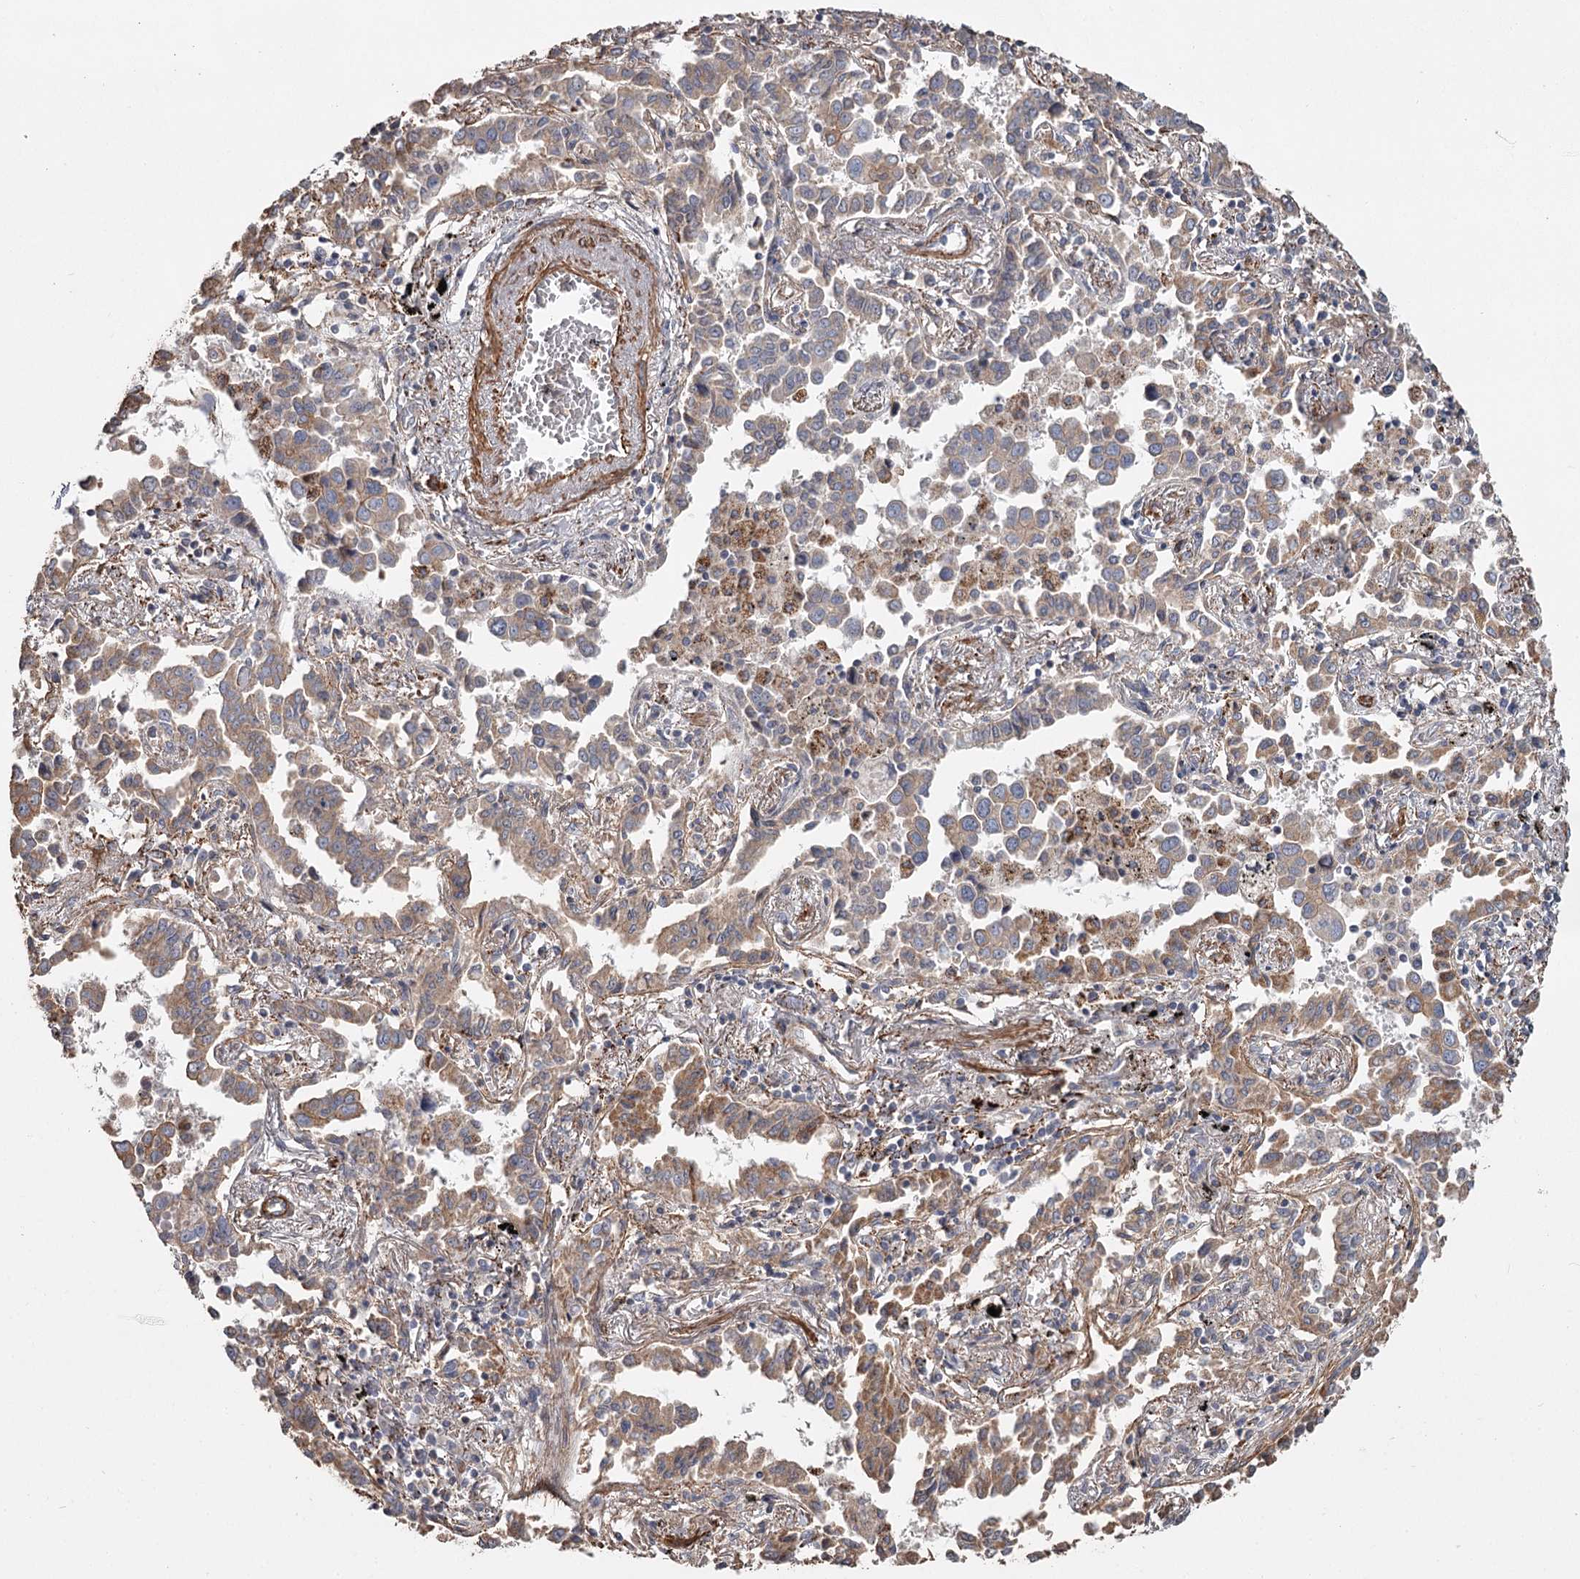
{"staining": {"intensity": "weak", "quantity": ">75%", "location": "cytoplasmic/membranous"}, "tissue": "lung cancer", "cell_type": "Tumor cells", "image_type": "cancer", "snomed": [{"axis": "morphology", "description": "Adenocarcinoma, NOS"}, {"axis": "topography", "description": "Lung"}], "caption": "Immunohistochemical staining of human adenocarcinoma (lung) displays weak cytoplasmic/membranous protein positivity in about >75% of tumor cells.", "gene": "DHRS9", "patient": {"sex": "male", "age": 67}}